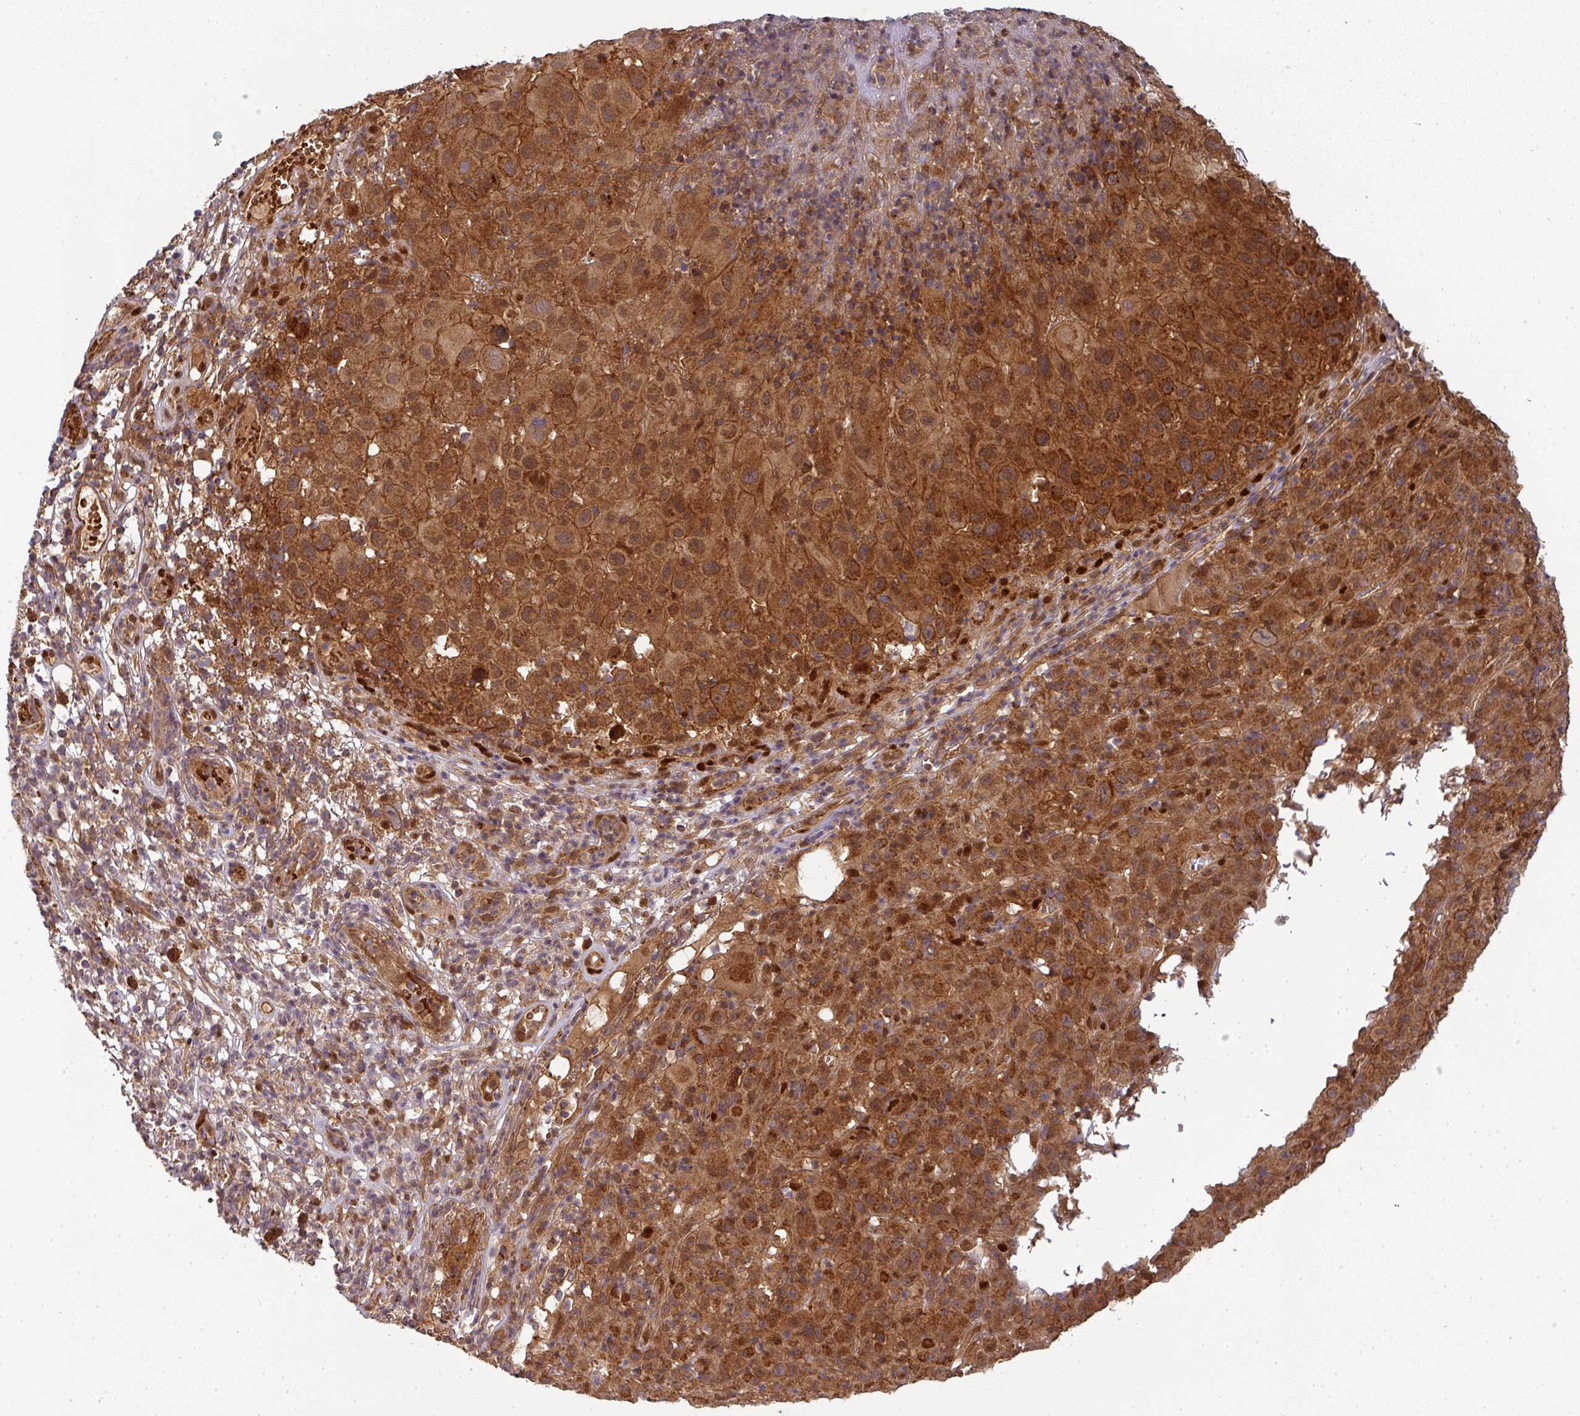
{"staining": {"intensity": "strong", "quantity": ">75%", "location": "cytoplasmic/membranous"}, "tissue": "melanoma", "cell_type": "Tumor cells", "image_type": "cancer", "snomed": [{"axis": "morphology", "description": "Malignant melanoma, NOS"}, {"axis": "topography", "description": "Skin"}], "caption": "This histopathology image exhibits IHC staining of human melanoma, with high strong cytoplasmic/membranous staining in about >75% of tumor cells.", "gene": "MALSU1", "patient": {"sex": "male", "age": 73}}